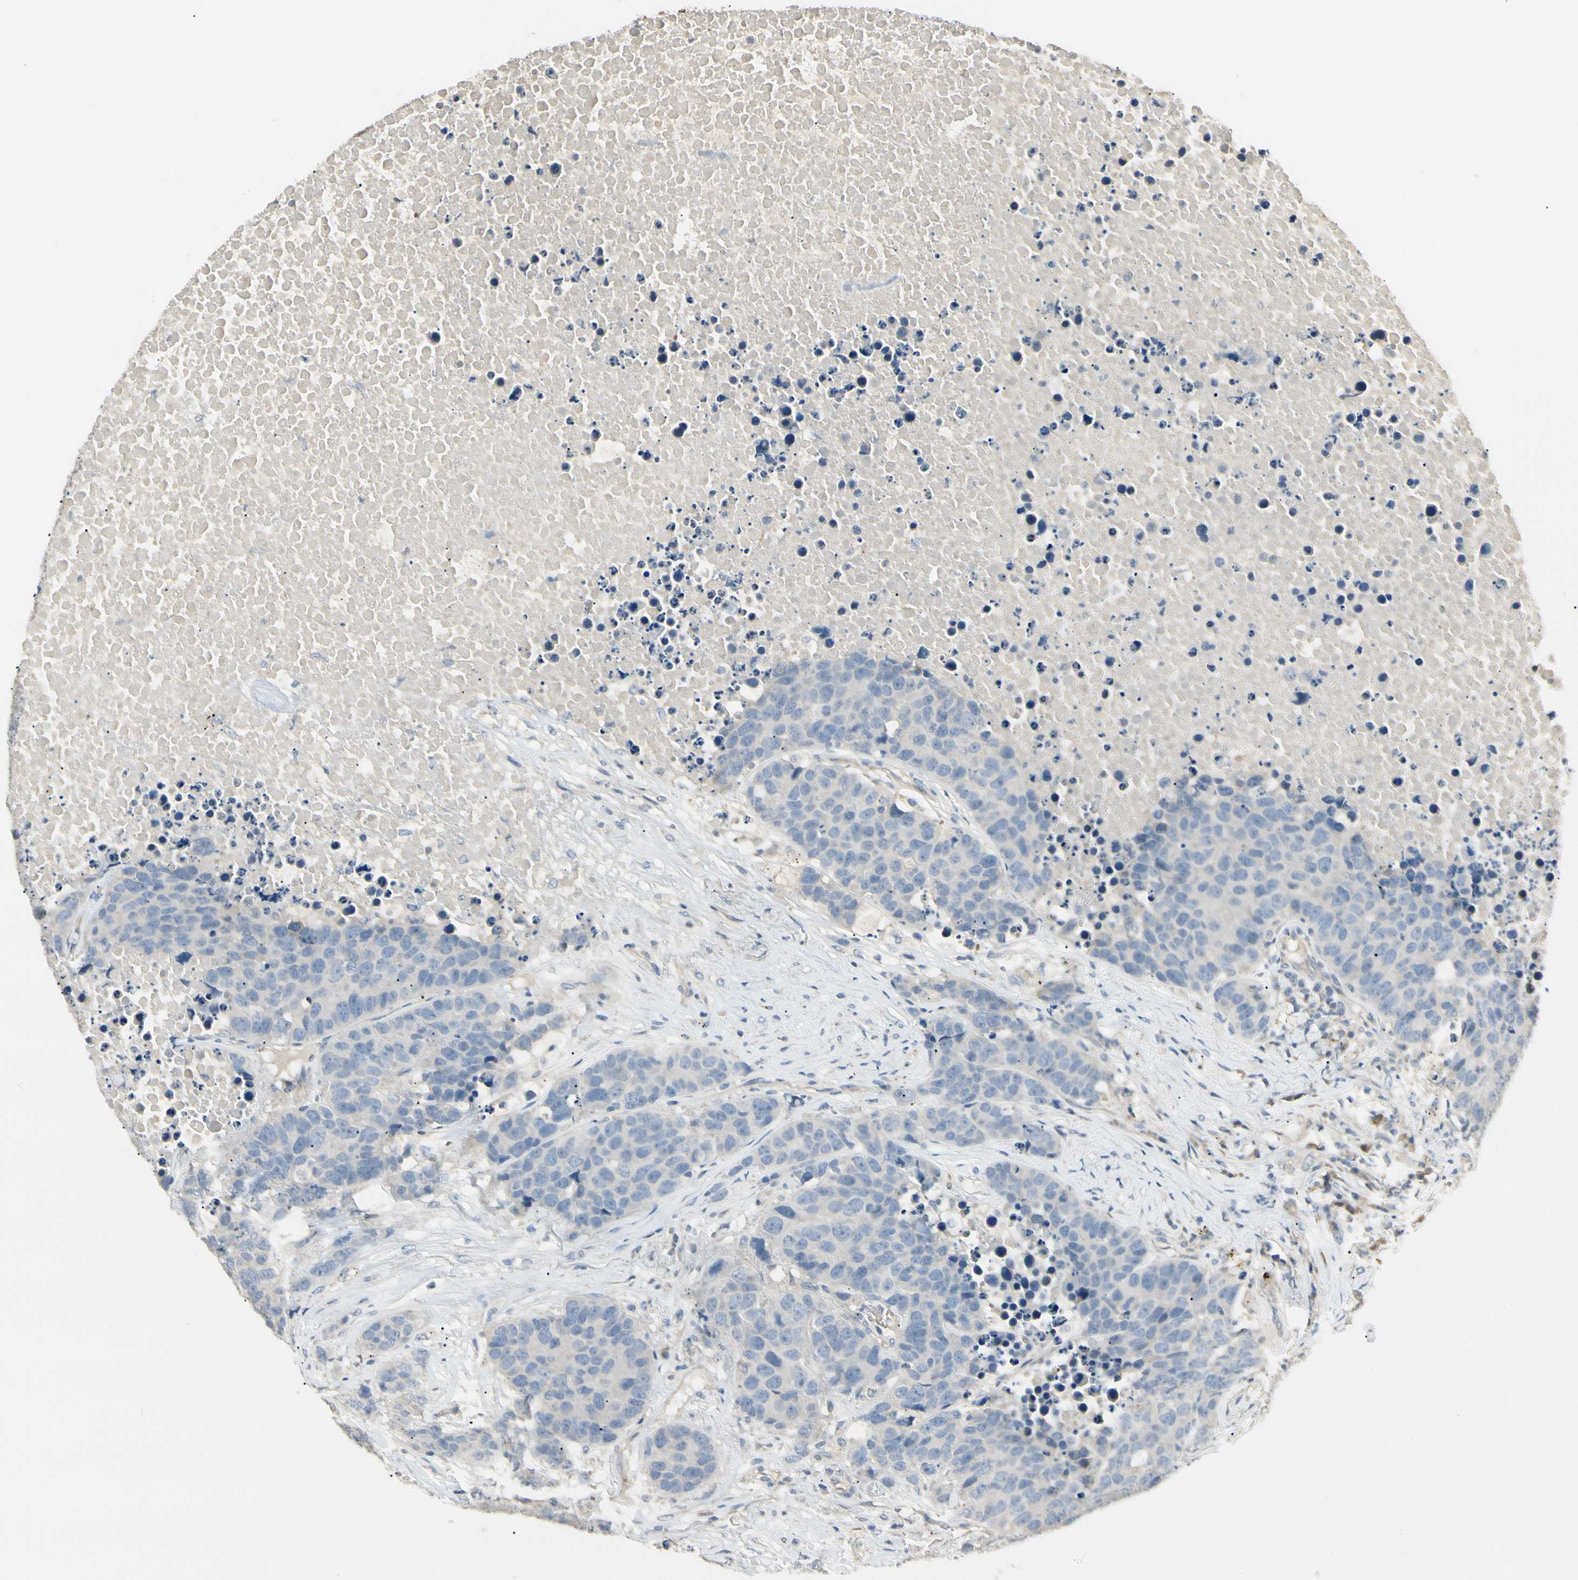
{"staining": {"intensity": "negative", "quantity": "none", "location": "none"}, "tissue": "carcinoid", "cell_type": "Tumor cells", "image_type": "cancer", "snomed": [{"axis": "morphology", "description": "Carcinoid, malignant, NOS"}, {"axis": "topography", "description": "Lung"}], "caption": "Tumor cells show no significant staining in carcinoid.", "gene": "P3H2", "patient": {"sex": "male", "age": 60}}